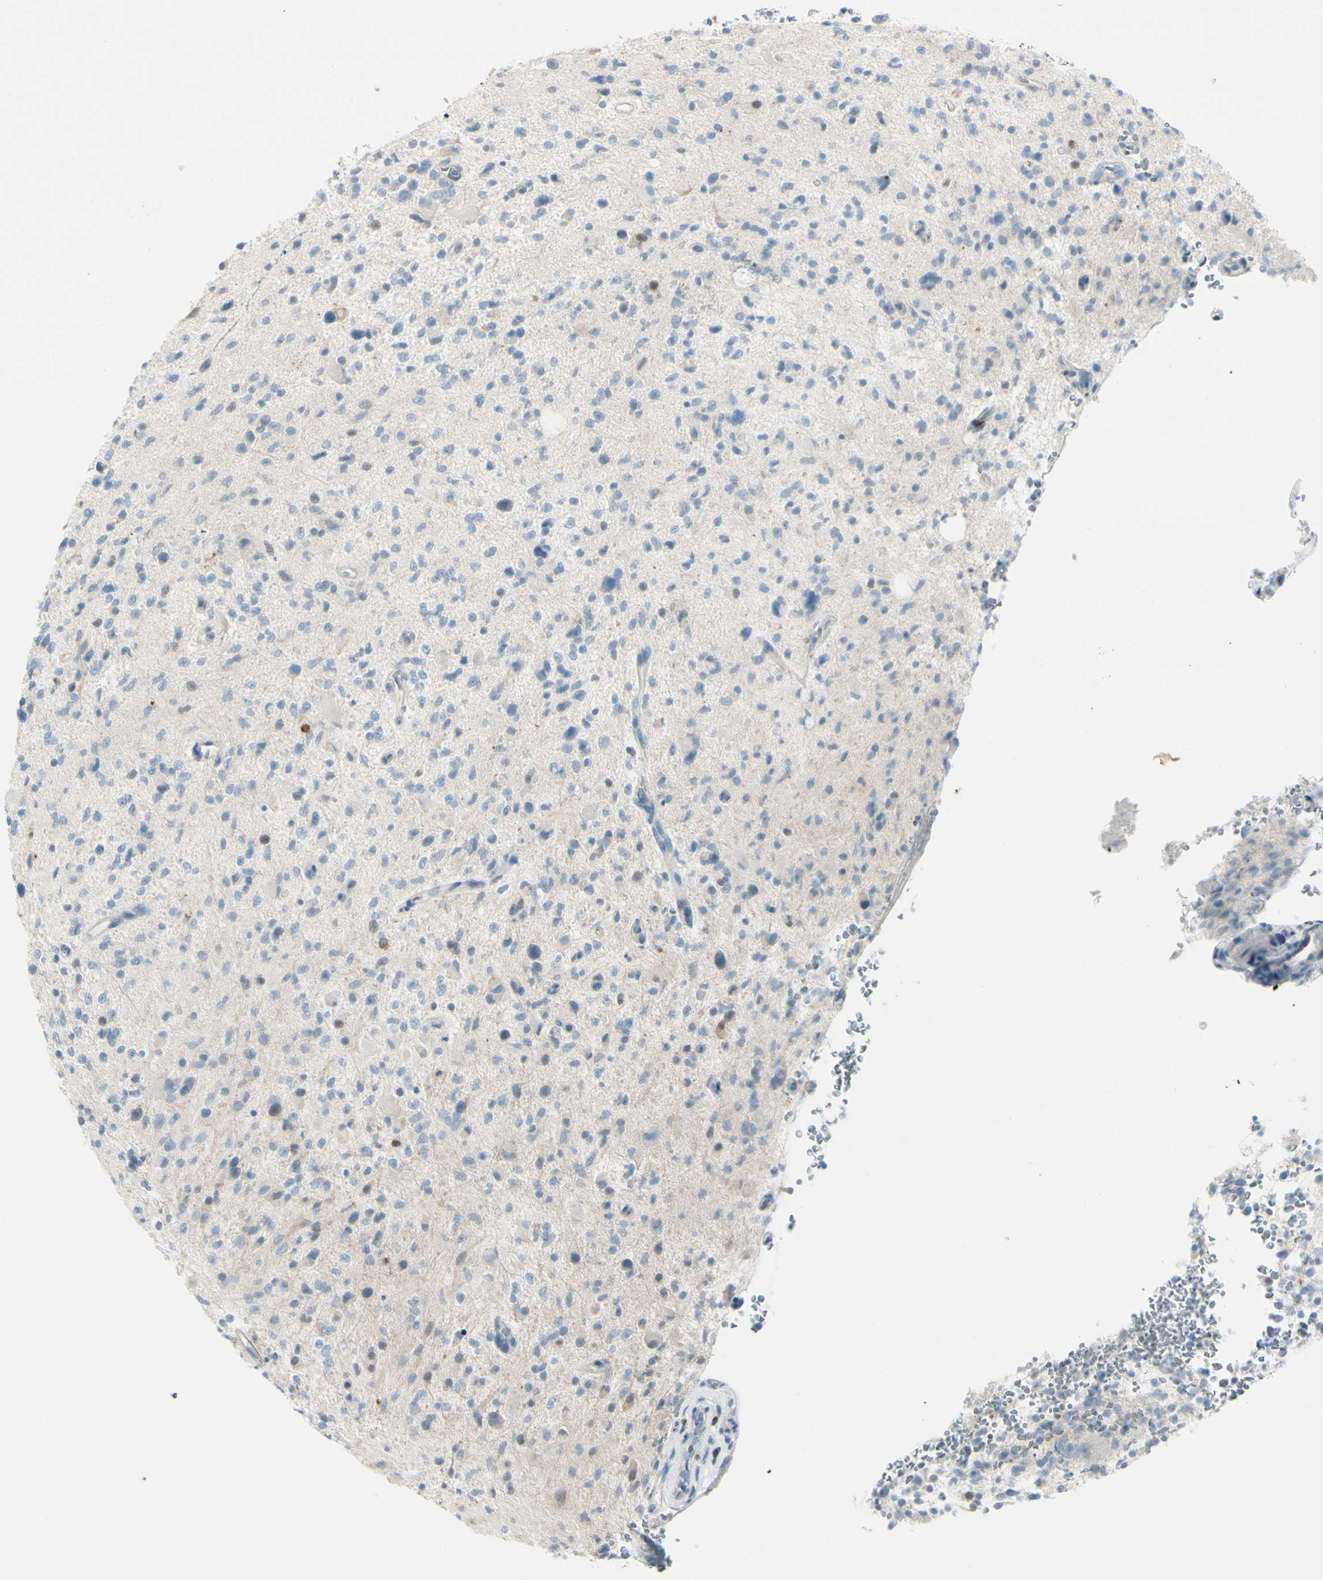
{"staining": {"intensity": "negative", "quantity": "none", "location": "none"}, "tissue": "glioma", "cell_type": "Tumor cells", "image_type": "cancer", "snomed": [{"axis": "morphology", "description": "Glioma, malignant, High grade"}, {"axis": "topography", "description": "Brain"}], "caption": "Tumor cells show no significant protein expression in malignant high-grade glioma. (DAB immunohistochemistry (IHC) with hematoxylin counter stain).", "gene": "TRAF1", "patient": {"sex": "male", "age": 48}}